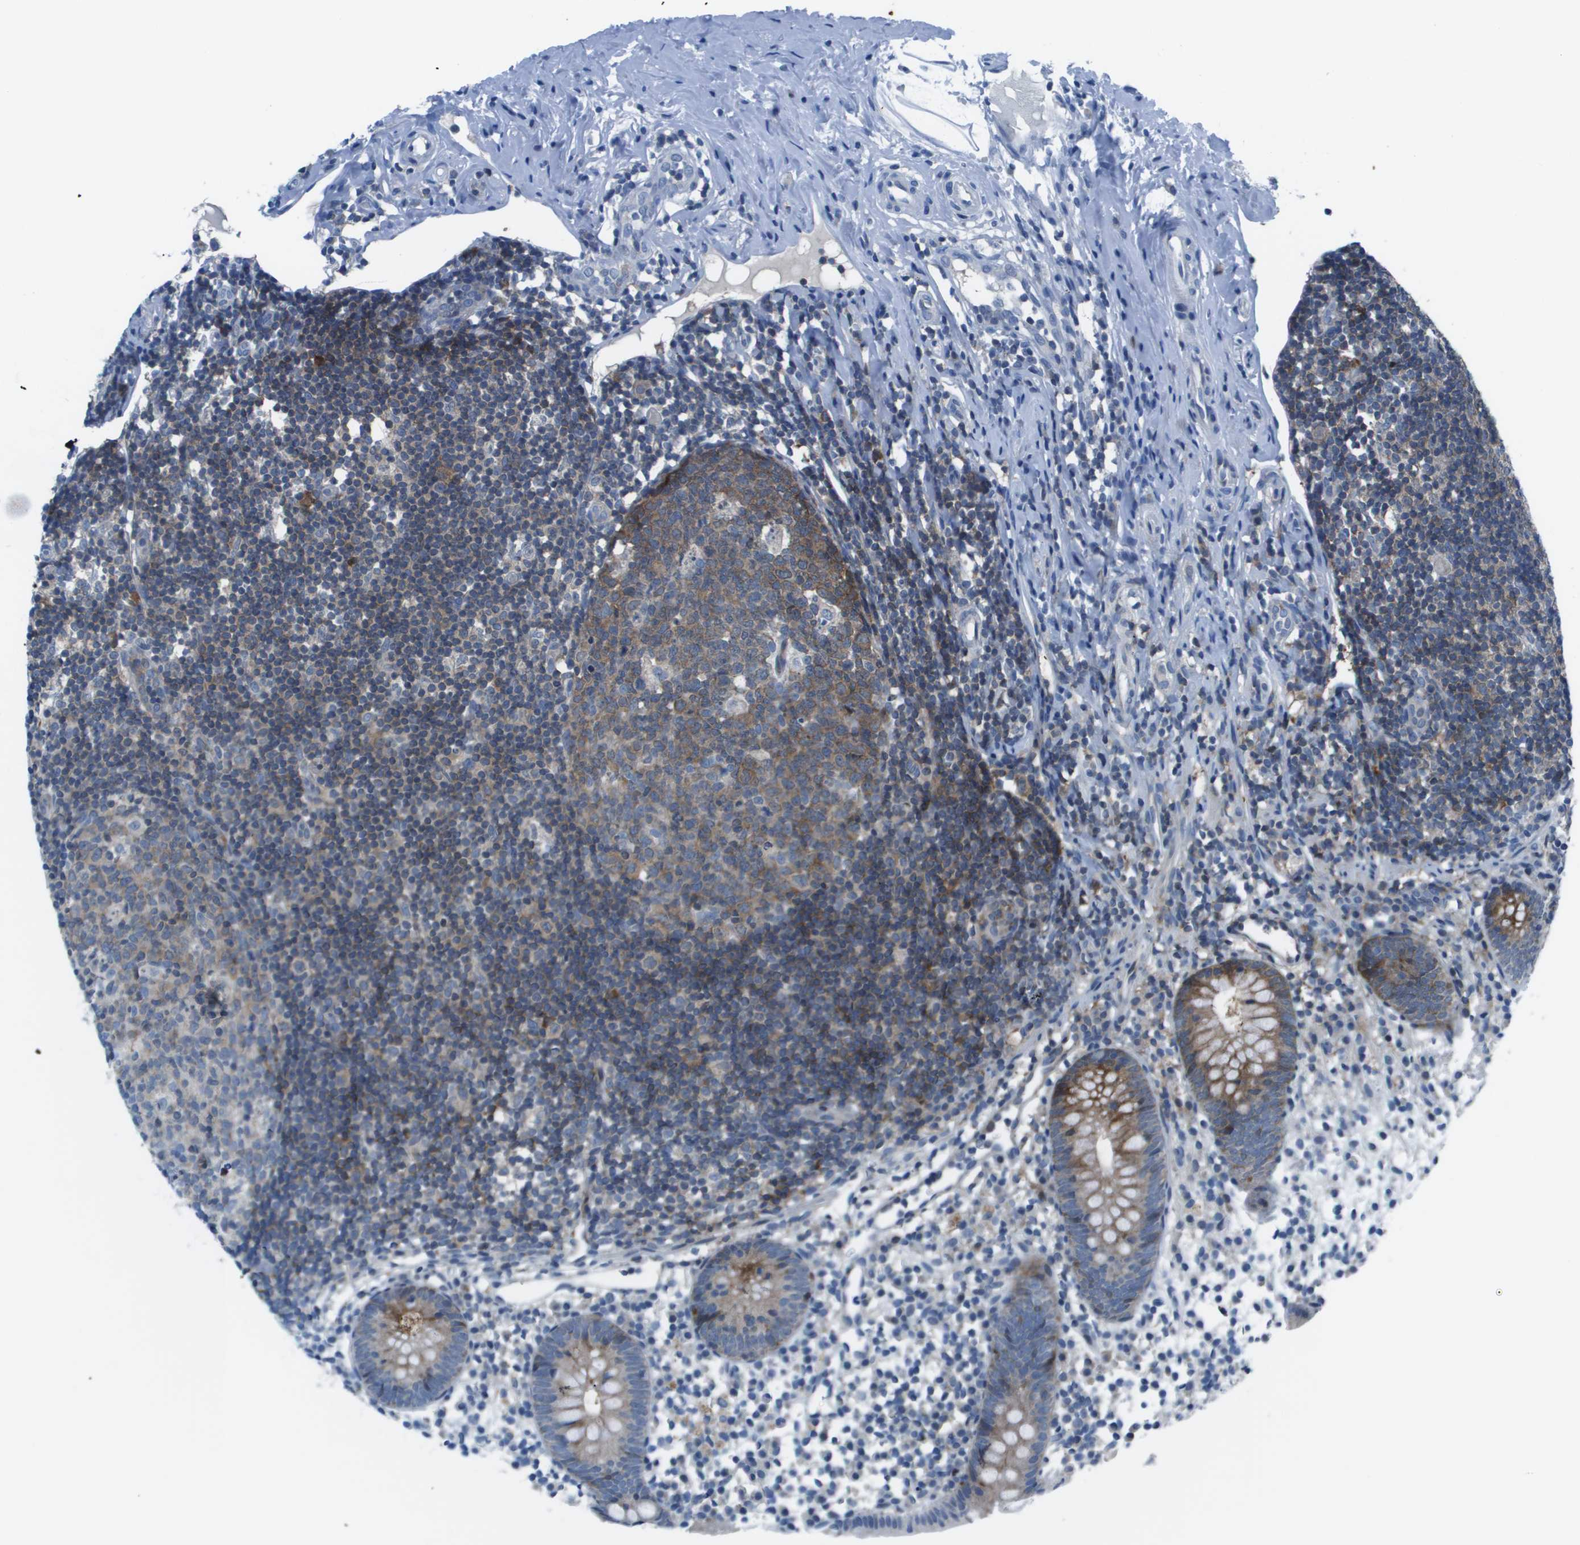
{"staining": {"intensity": "moderate", "quantity": "<25%", "location": "cytoplasmic/membranous"}, "tissue": "appendix", "cell_type": "Glandular cells", "image_type": "normal", "snomed": [{"axis": "morphology", "description": "Normal tissue, NOS"}, {"axis": "topography", "description": "Appendix"}], "caption": "Protein staining demonstrates moderate cytoplasmic/membranous expression in approximately <25% of glandular cells in normal appendix.", "gene": "STIP1", "patient": {"sex": "female", "age": 20}}